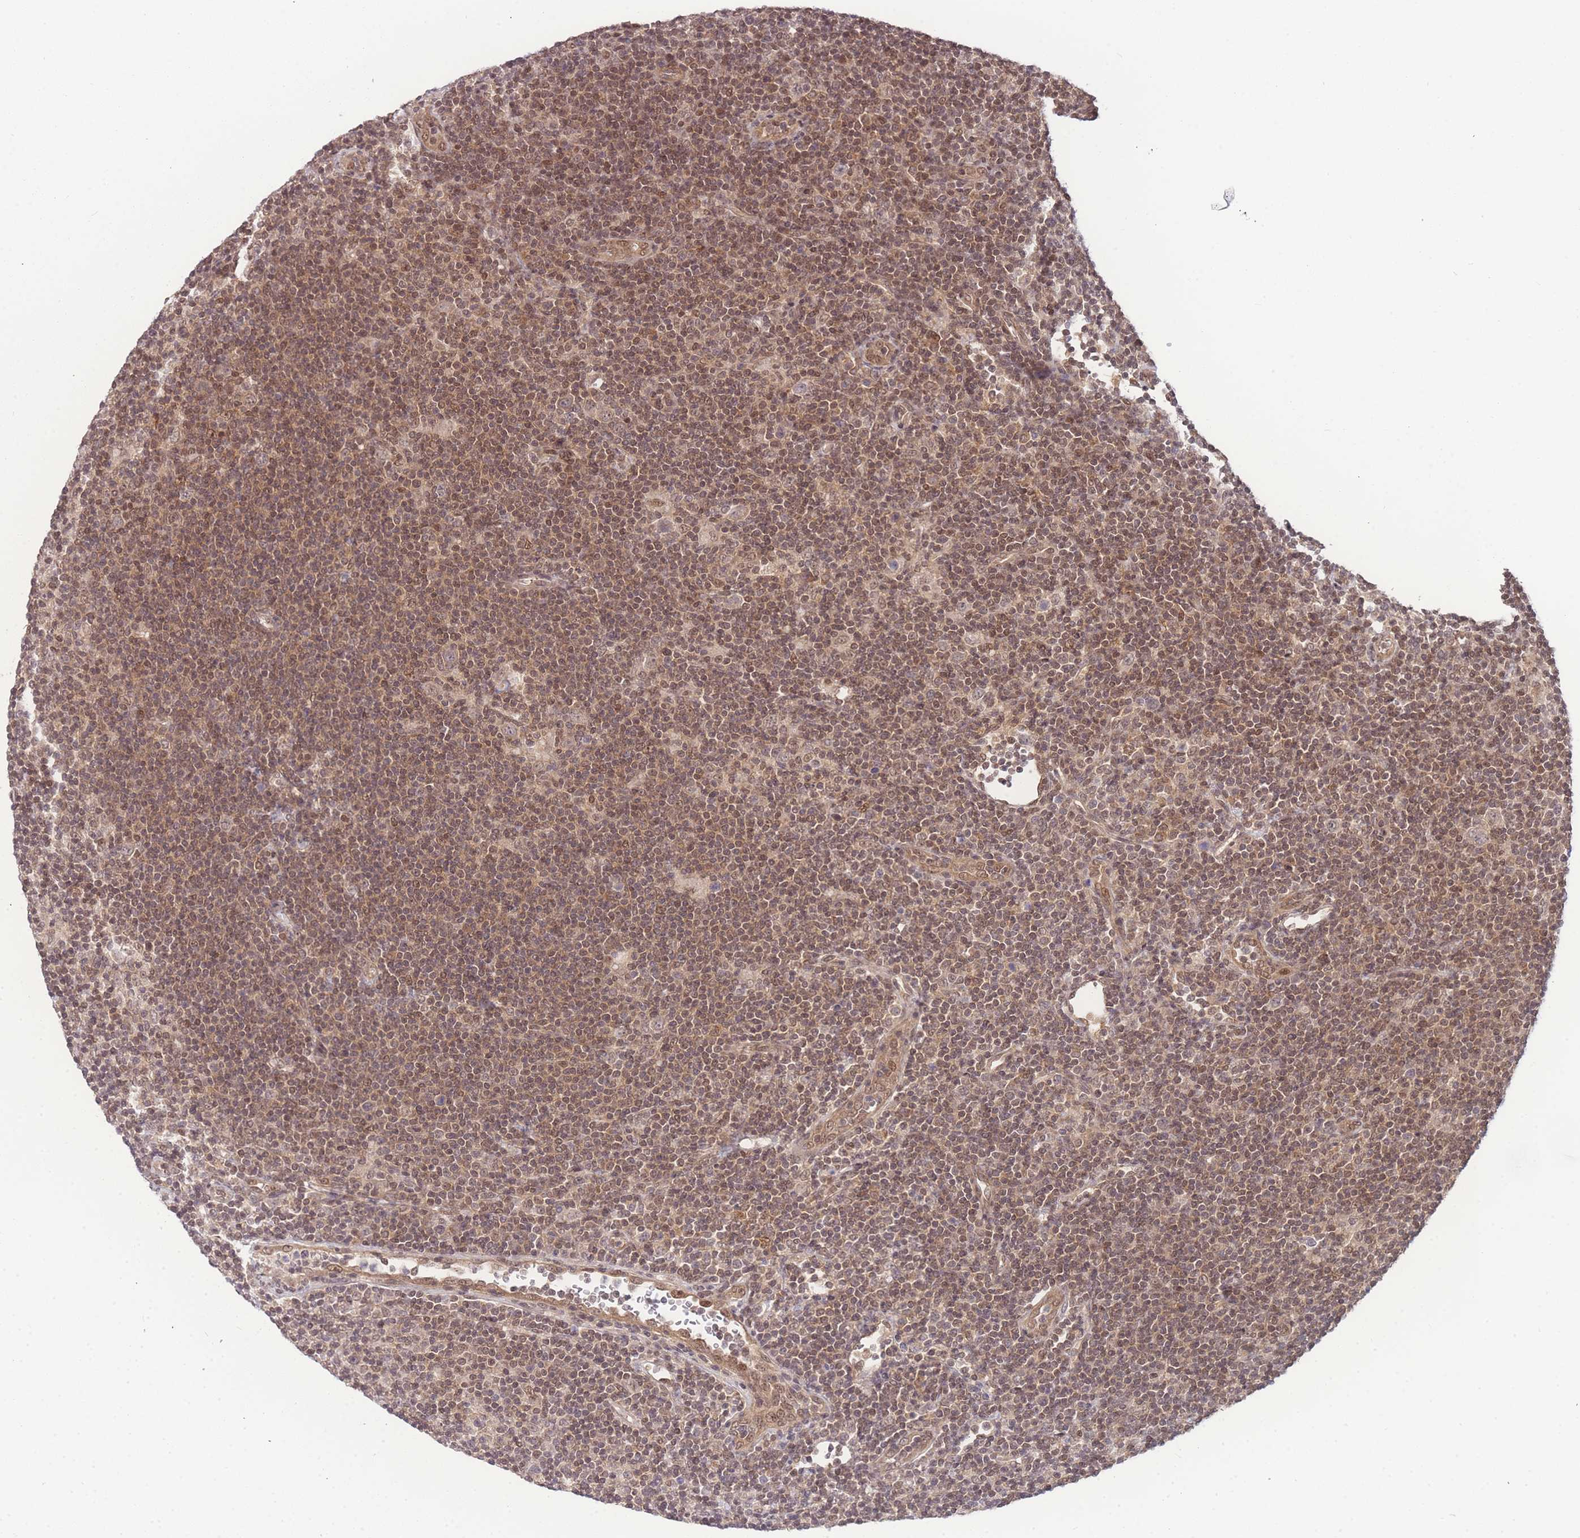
{"staining": {"intensity": "weak", "quantity": "25%-75%", "location": "cytoplasmic/membranous"}, "tissue": "lymphoma", "cell_type": "Tumor cells", "image_type": "cancer", "snomed": [{"axis": "morphology", "description": "Hodgkin's disease, NOS"}, {"axis": "topography", "description": "Lymph node"}], "caption": "This photomicrograph displays immunohistochemistry (IHC) staining of Hodgkin's disease, with low weak cytoplasmic/membranous expression in about 25%-75% of tumor cells.", "gene": "KIAA1191", "patient": {"sex": "female", "age": 57}}